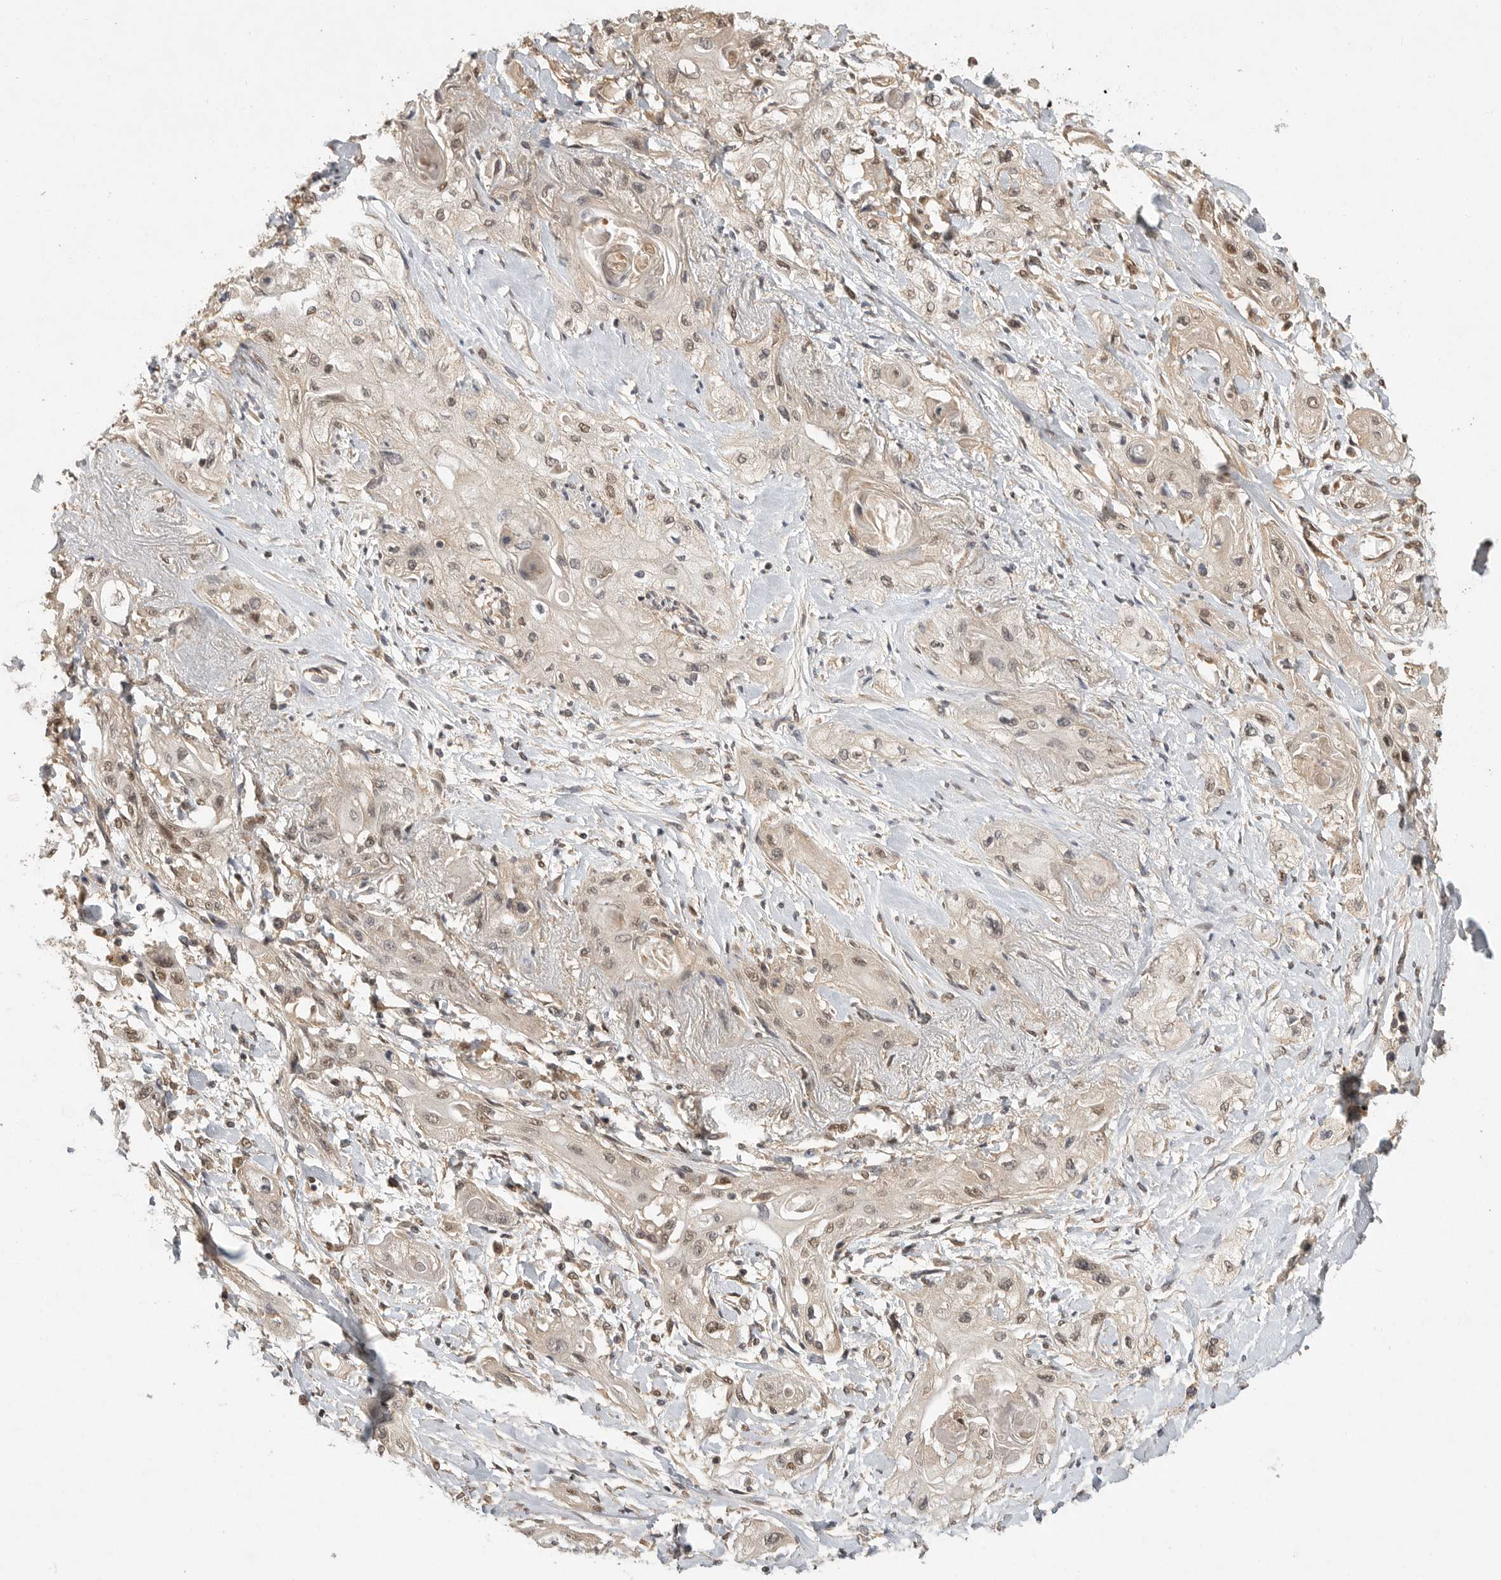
{"staining": {"intensity": "moderate", "quantity": "<25%", "location": "nuclear"}, "tissue": "lung cancer", "cell_type": "Tumor cells", "image_type": "cancer", "snomed": [{"axis": "morphology", "description": "Squamous cell carcinoma, NOS"}, {"axis": "topography", "description": "Lung"}], "caption": "The histopathology image displays immunohistochemical staining of lung cancer. There is moderate nuclear staining is present in about <25% of tumor cells. (IHC, brightfield microscopy, high magnification).", "gene": "DFFA", "patient": {"sex": "female", "age": 47}}